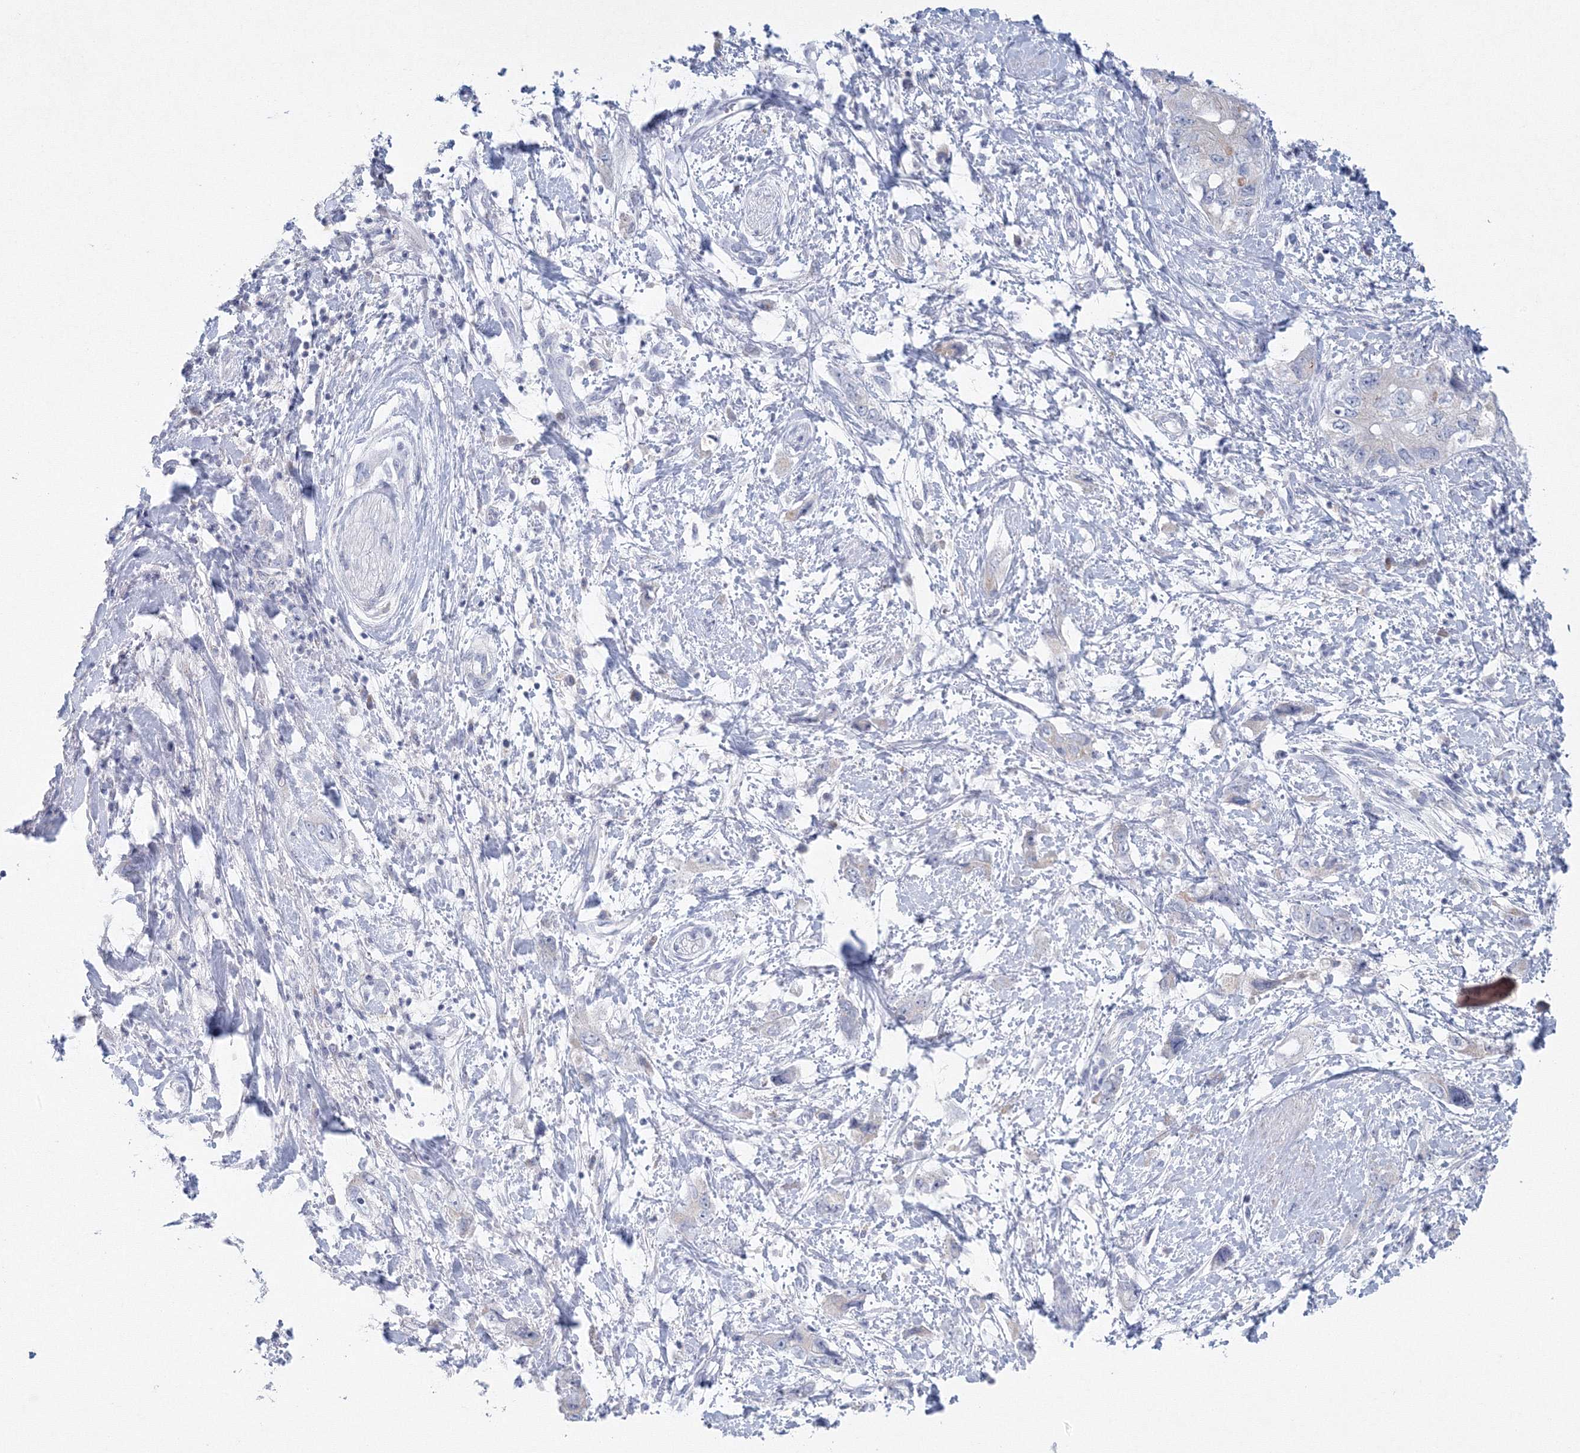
{"staining": {"intensity": "negative", "quantity": "none", "location": "none"}, "tissue": "pancreatic cancer", "cell_type": "Tumor cells", "image_type": "cancer", "snomed": [{"axis": "morphology", "description": "Adenocarcinoma, NOS"}, {"axis": "topography", "description": "Pancreas"}], "caption": "Immunohistochemistry (IHC) of adenocarcinoma (pancreatic) reveals no expression in tumor cells. Nuclei are stained in blue.", "gene": "NIPAL1", "patient": {"sex": "female", "age": 73}}